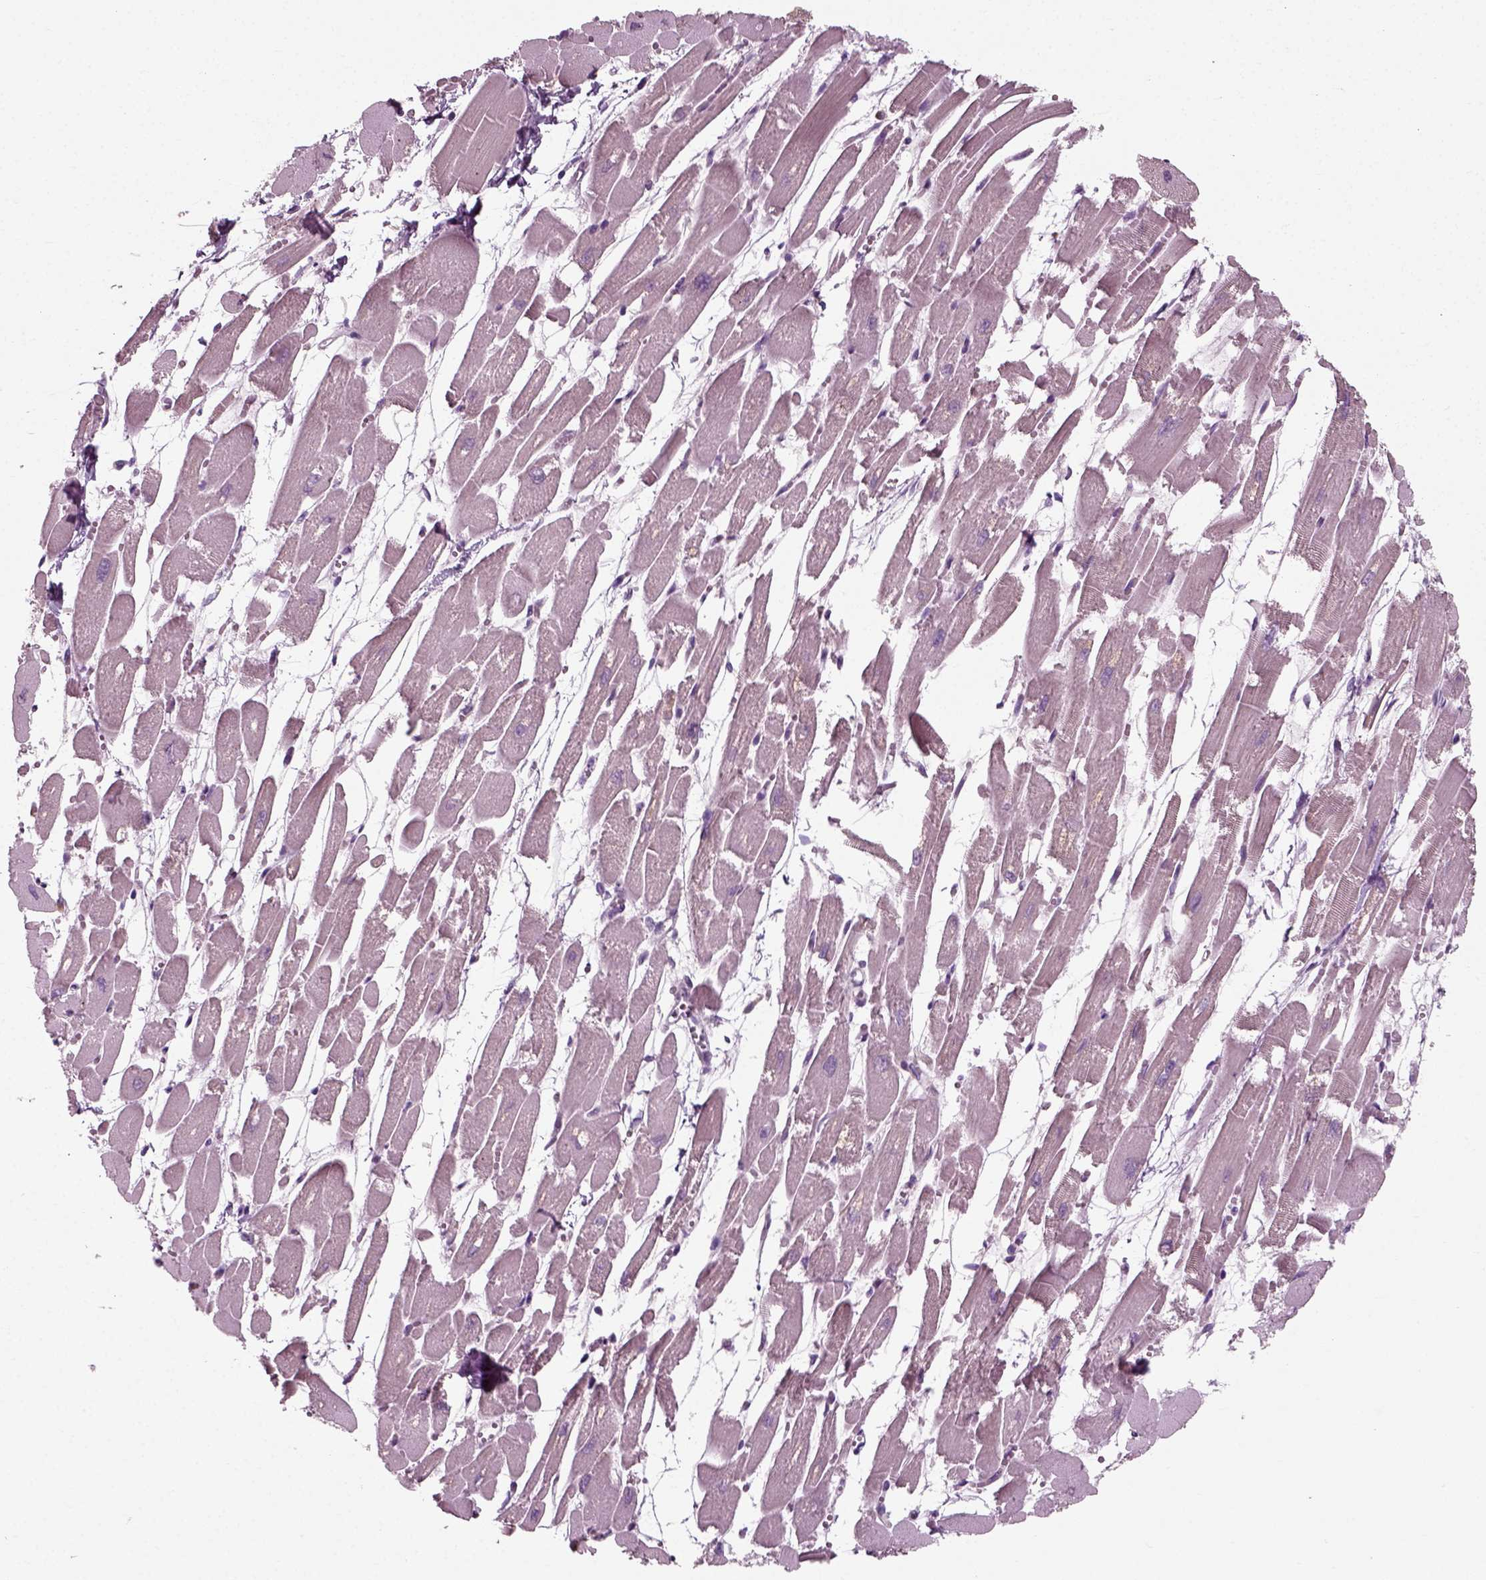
{"staining": {"intensity": "negative", "quantity": "none", "location": "none"}, "tissue": "heart muscle", "cell_type": "Cardiomyocytes", "image_type": "normal", "snomed": [{"axis": "morphology", "description": "Normal tissue, NOS"}, {"axis": "topography", "description": "Heart"}], "caption": "The histopathology image demonstrates no staining of cardiomyocytes in unremarkable heart muscle.", "gene": "RND2", "patient": {"sex": "female", "age": 52}}